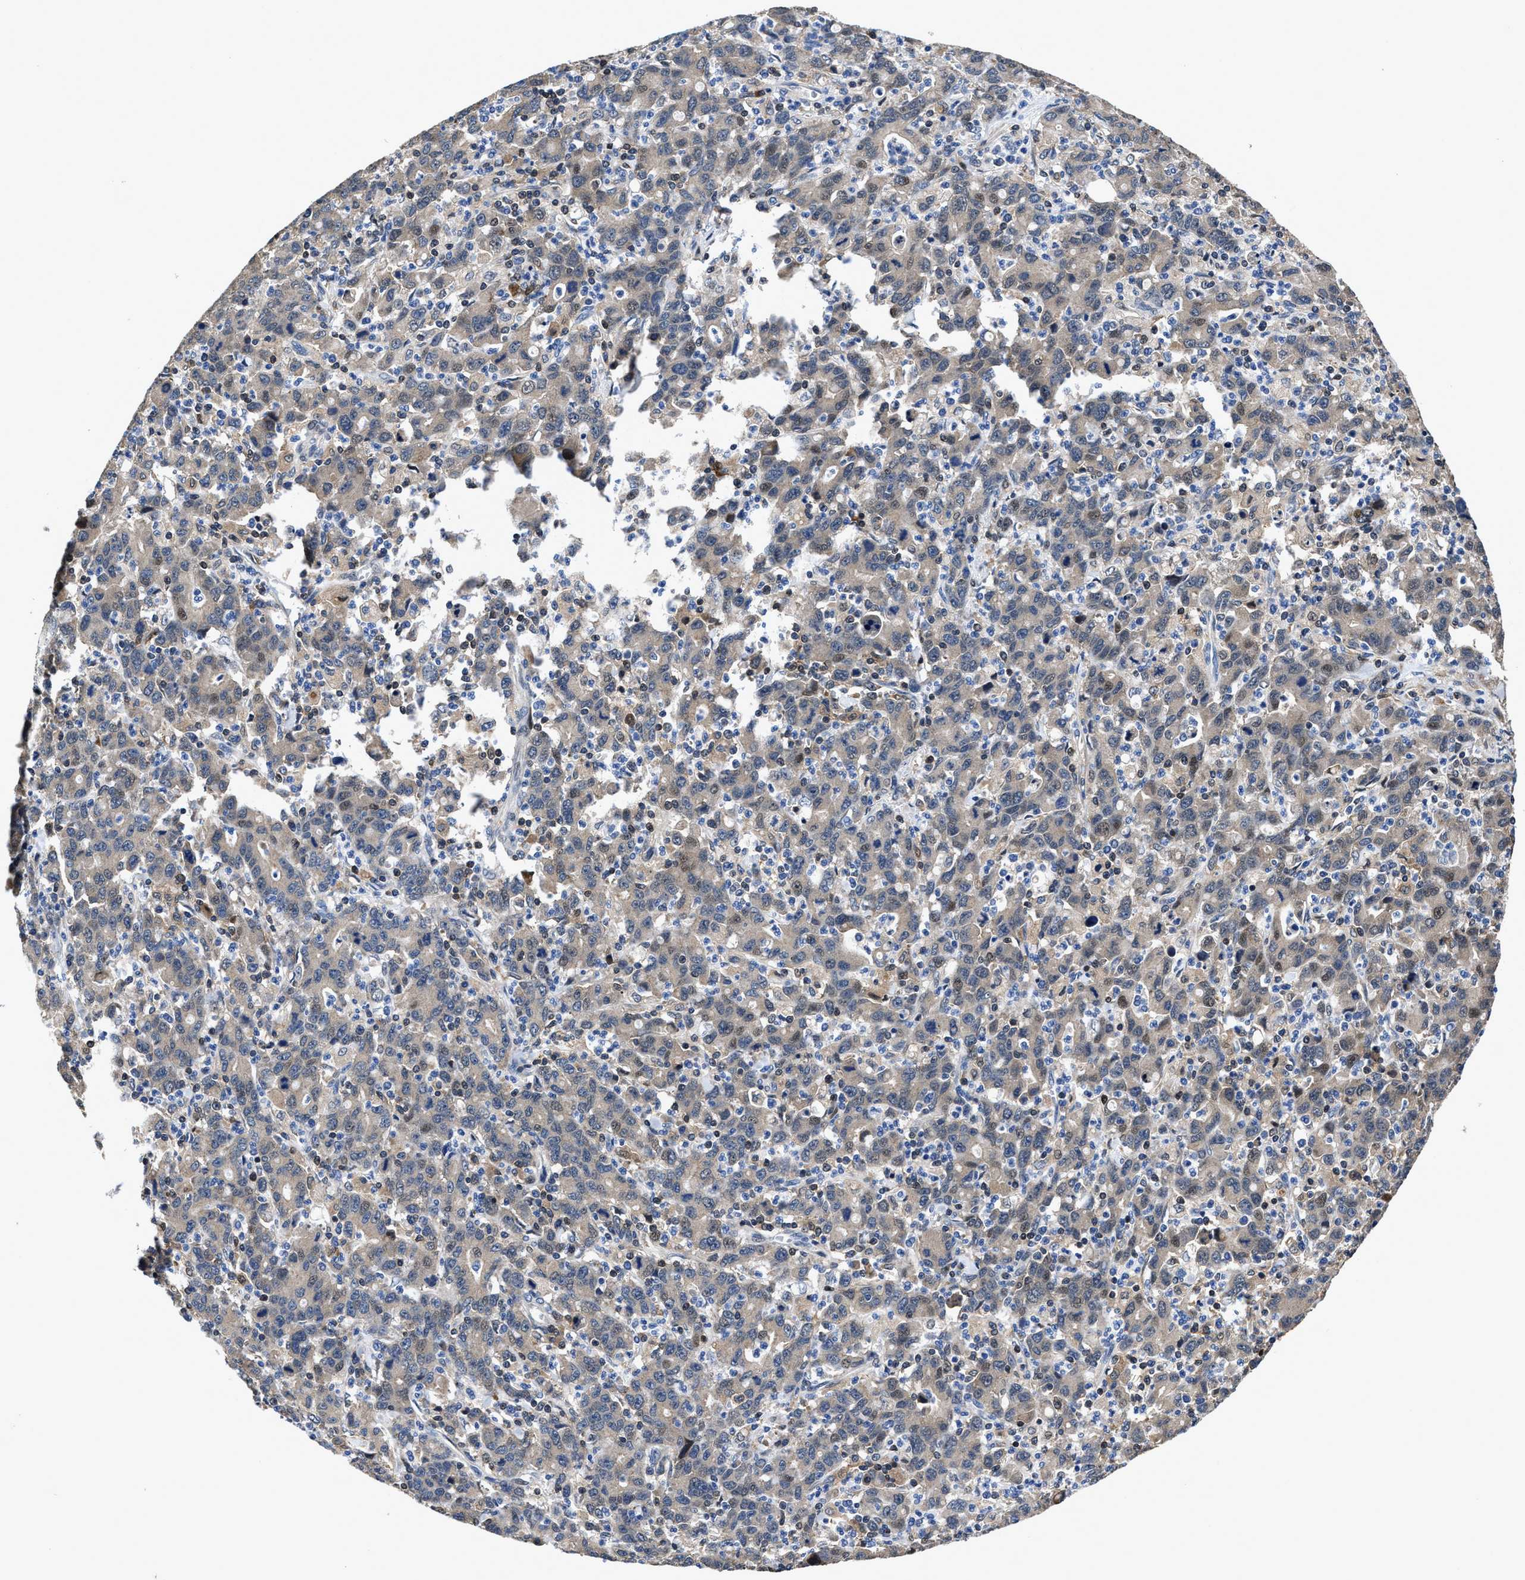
{"staining": {"intensity": "weak", "quantity": ">75%", "location": "cytoplasmic/membranous"}, "tissue": "stomach cancer", "cell_type": "Tumor cells", "image_type": "cancer", "snomed": [{"axis": "morphology", "description": "Adenocarcinoma, NOS"}, {"axis": "topography", "description": "Stomach, upper"}], "caption": "Adenocarcinoma (stomach) tissue shows weak cytoplasmic/membranous expression in about >75% of tumor cells", "gene": "RGS10", "patient": {"sex": "male", "age": 69}}